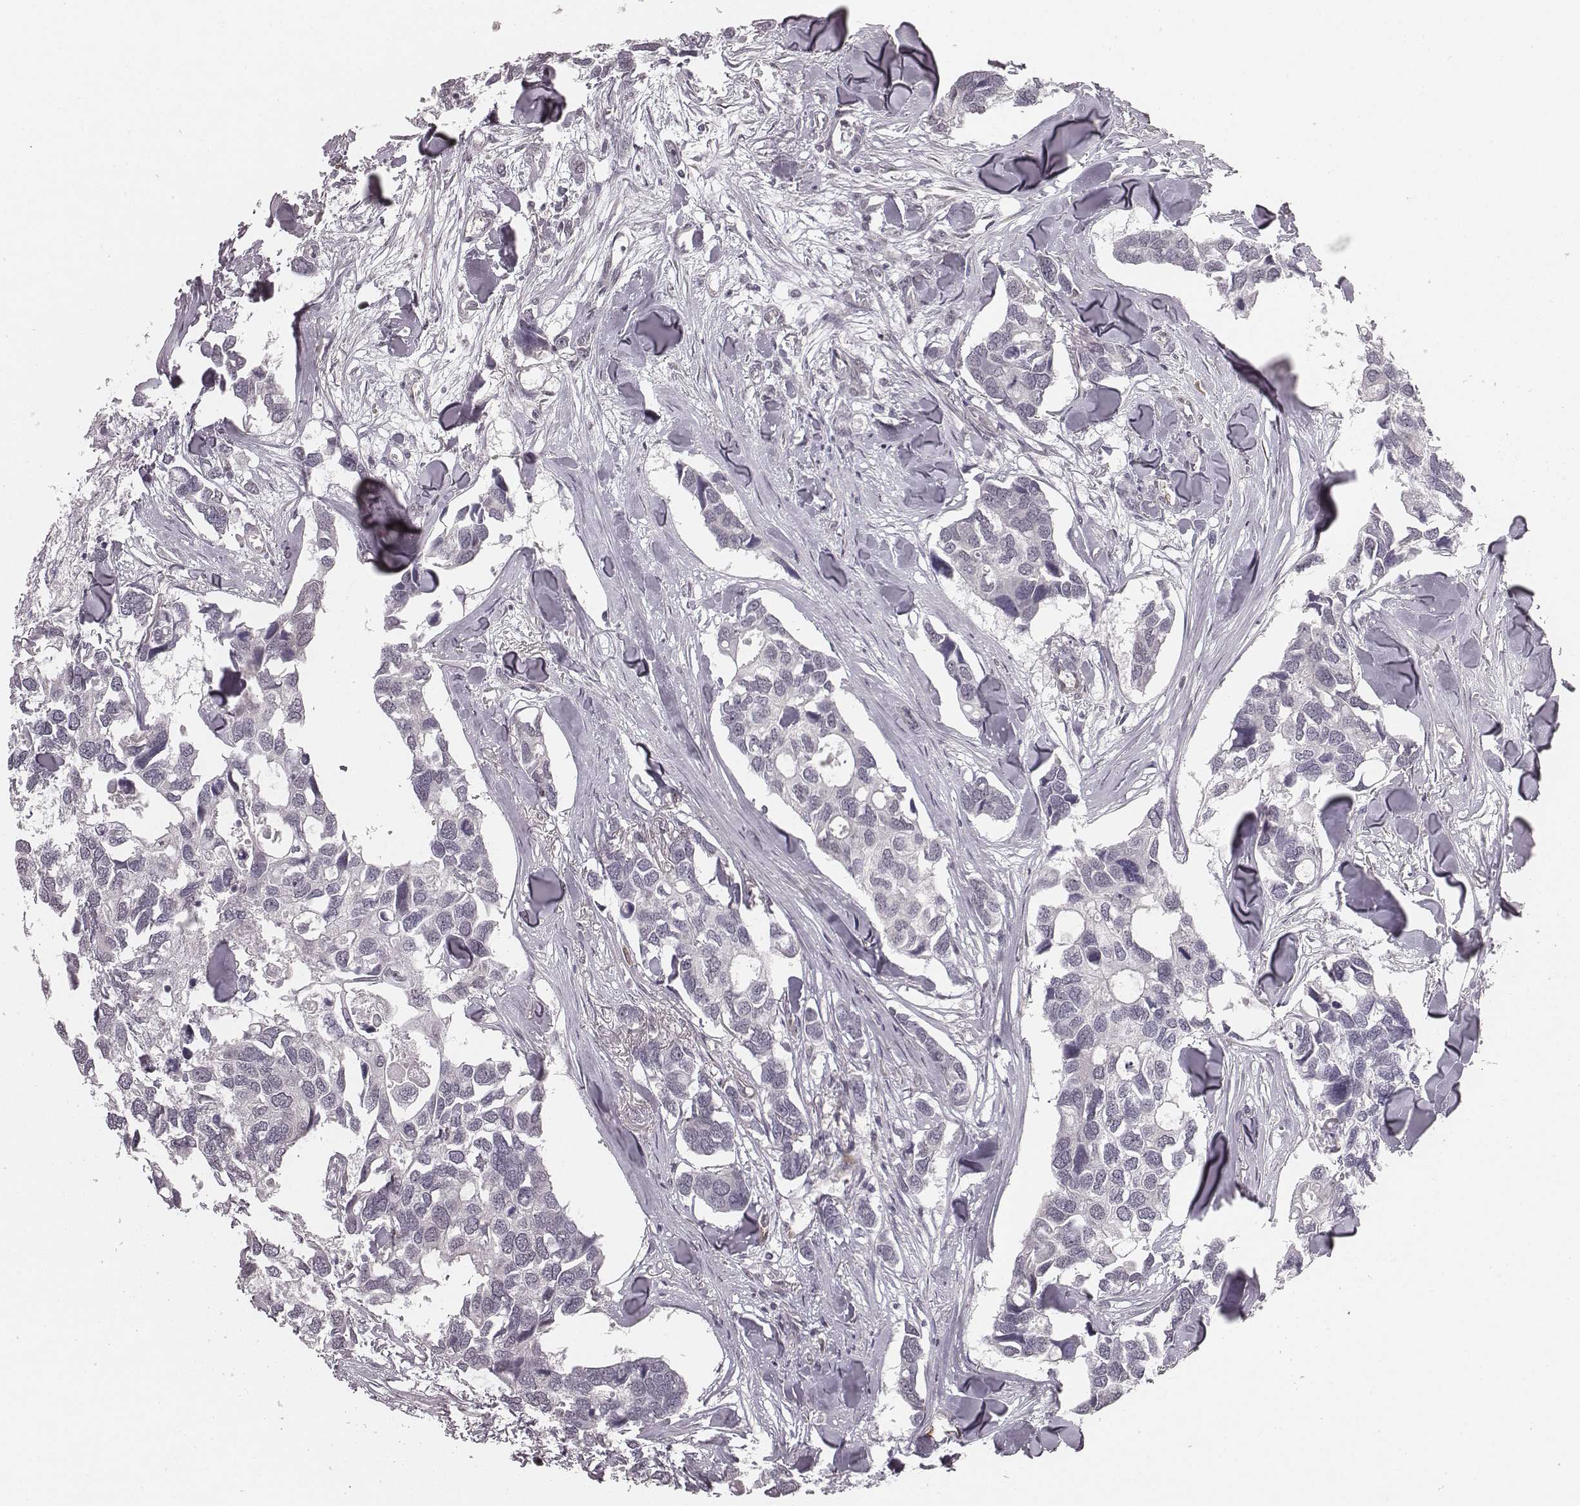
{"staining": {"intensity": "negative", "quantity": "none", "location": "none"}, "tissue": "breast cancer", "cell_type": "Tumor cells", "image_type": "cancer", "snomed": [{"axis": "morphology", "description": "Duct carcinoma"}, {"axis": "topography", "description": "Breast"}], "caption": "This is an IHC micrograph of human invasive ductal carcinoma (breast). There is no staining in tumor cells.", "gene": "RPGRIP1", "patient": {"sex": "female", "age": 83}}